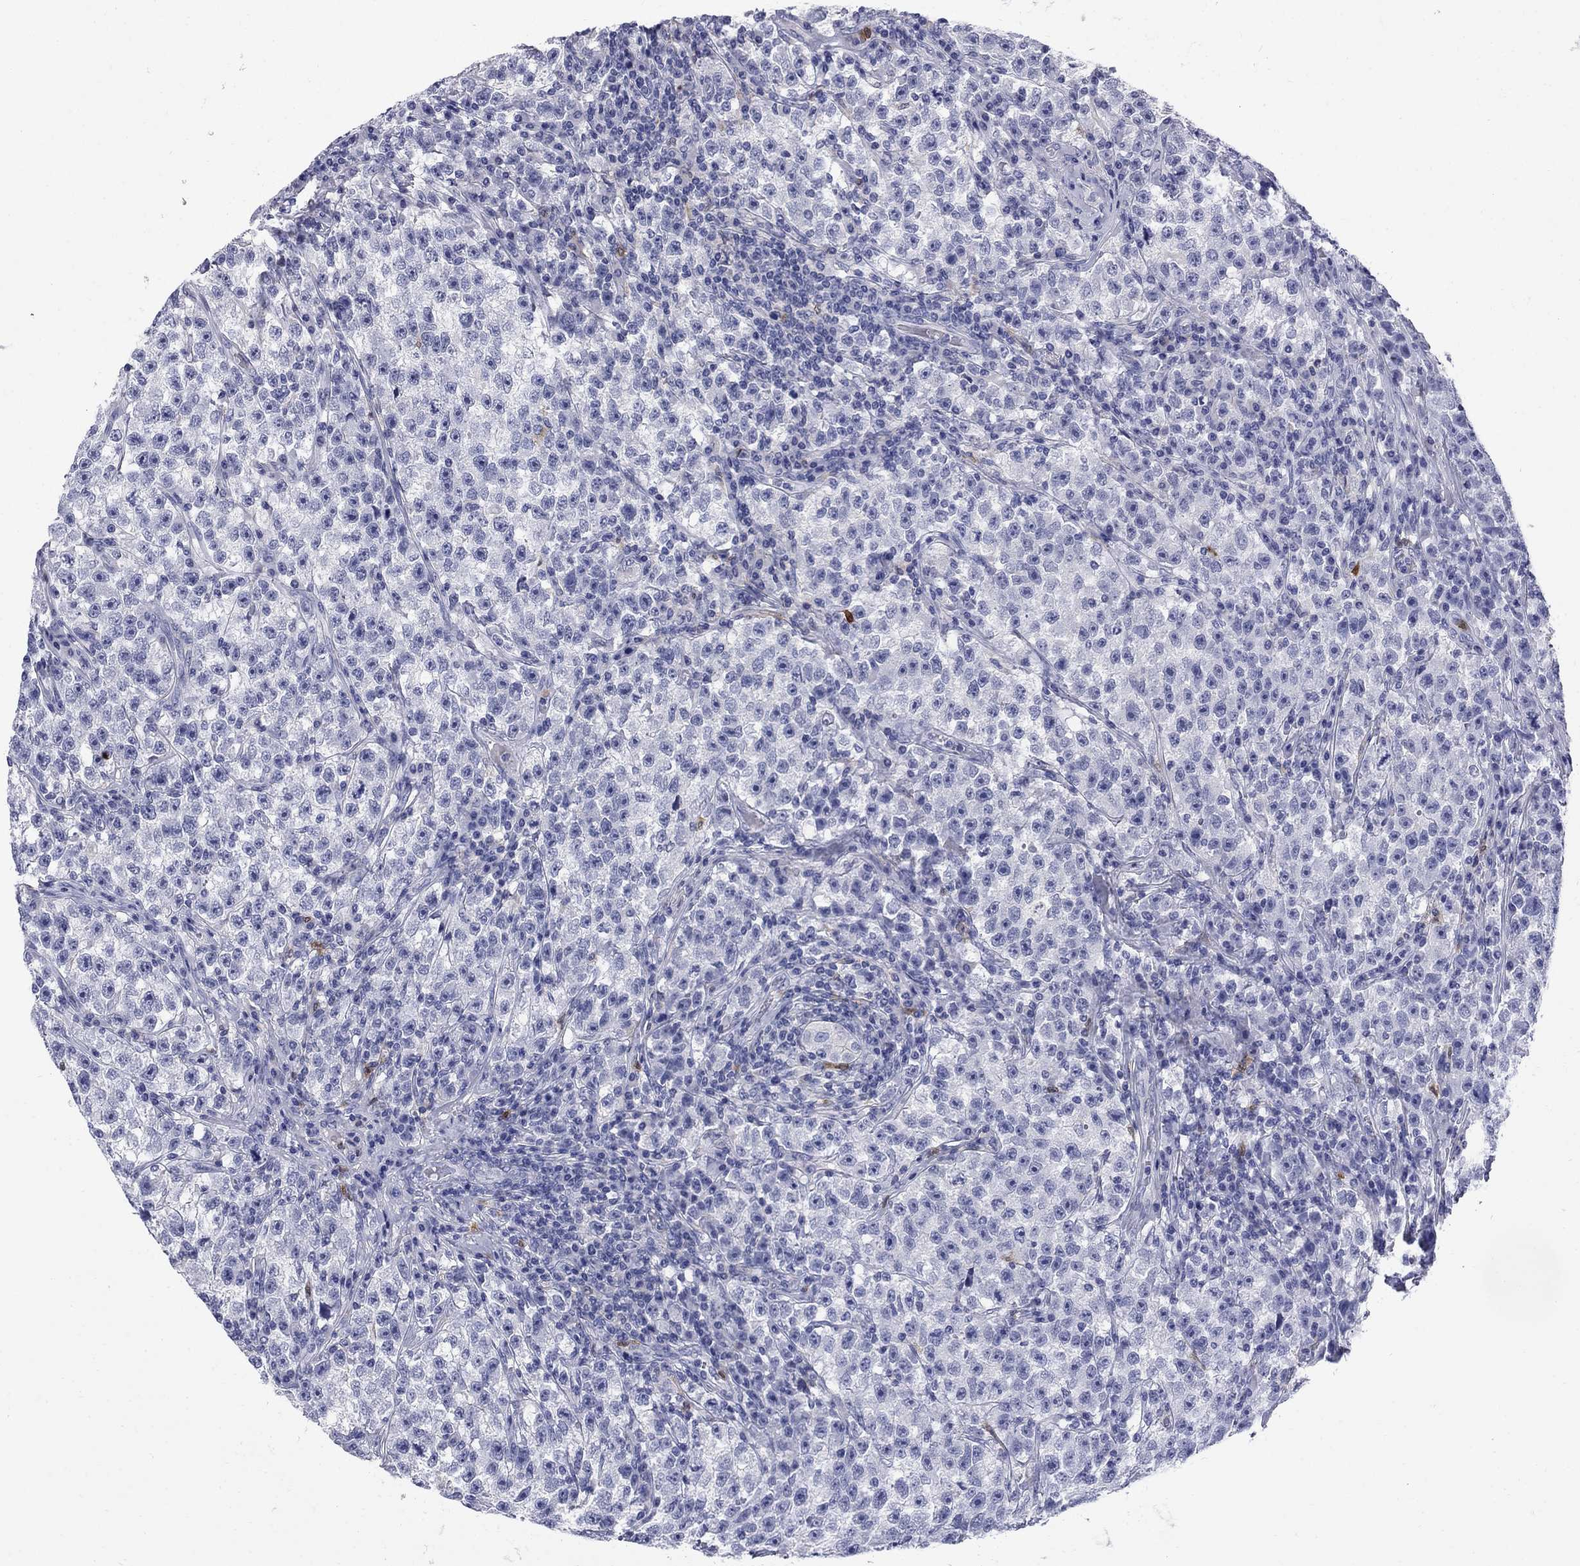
{"staining": {"intensity": "negative", "quantity": "none", "location": "none"}, "tissue": "testis cancer", "cell_type": "Tumor cells", "image_type": "cancer", "snomed": [{"axis": "morphology", "description": "Seminoma, NOS"}, {"axis": "topography", "description": "Testis"}], "caption": "Photomicrograph shows no protein expression in tumor cells of testis cancer tissue.", "gene": "SERPINB2", "patient": {"sex": "male", "age": 22}}